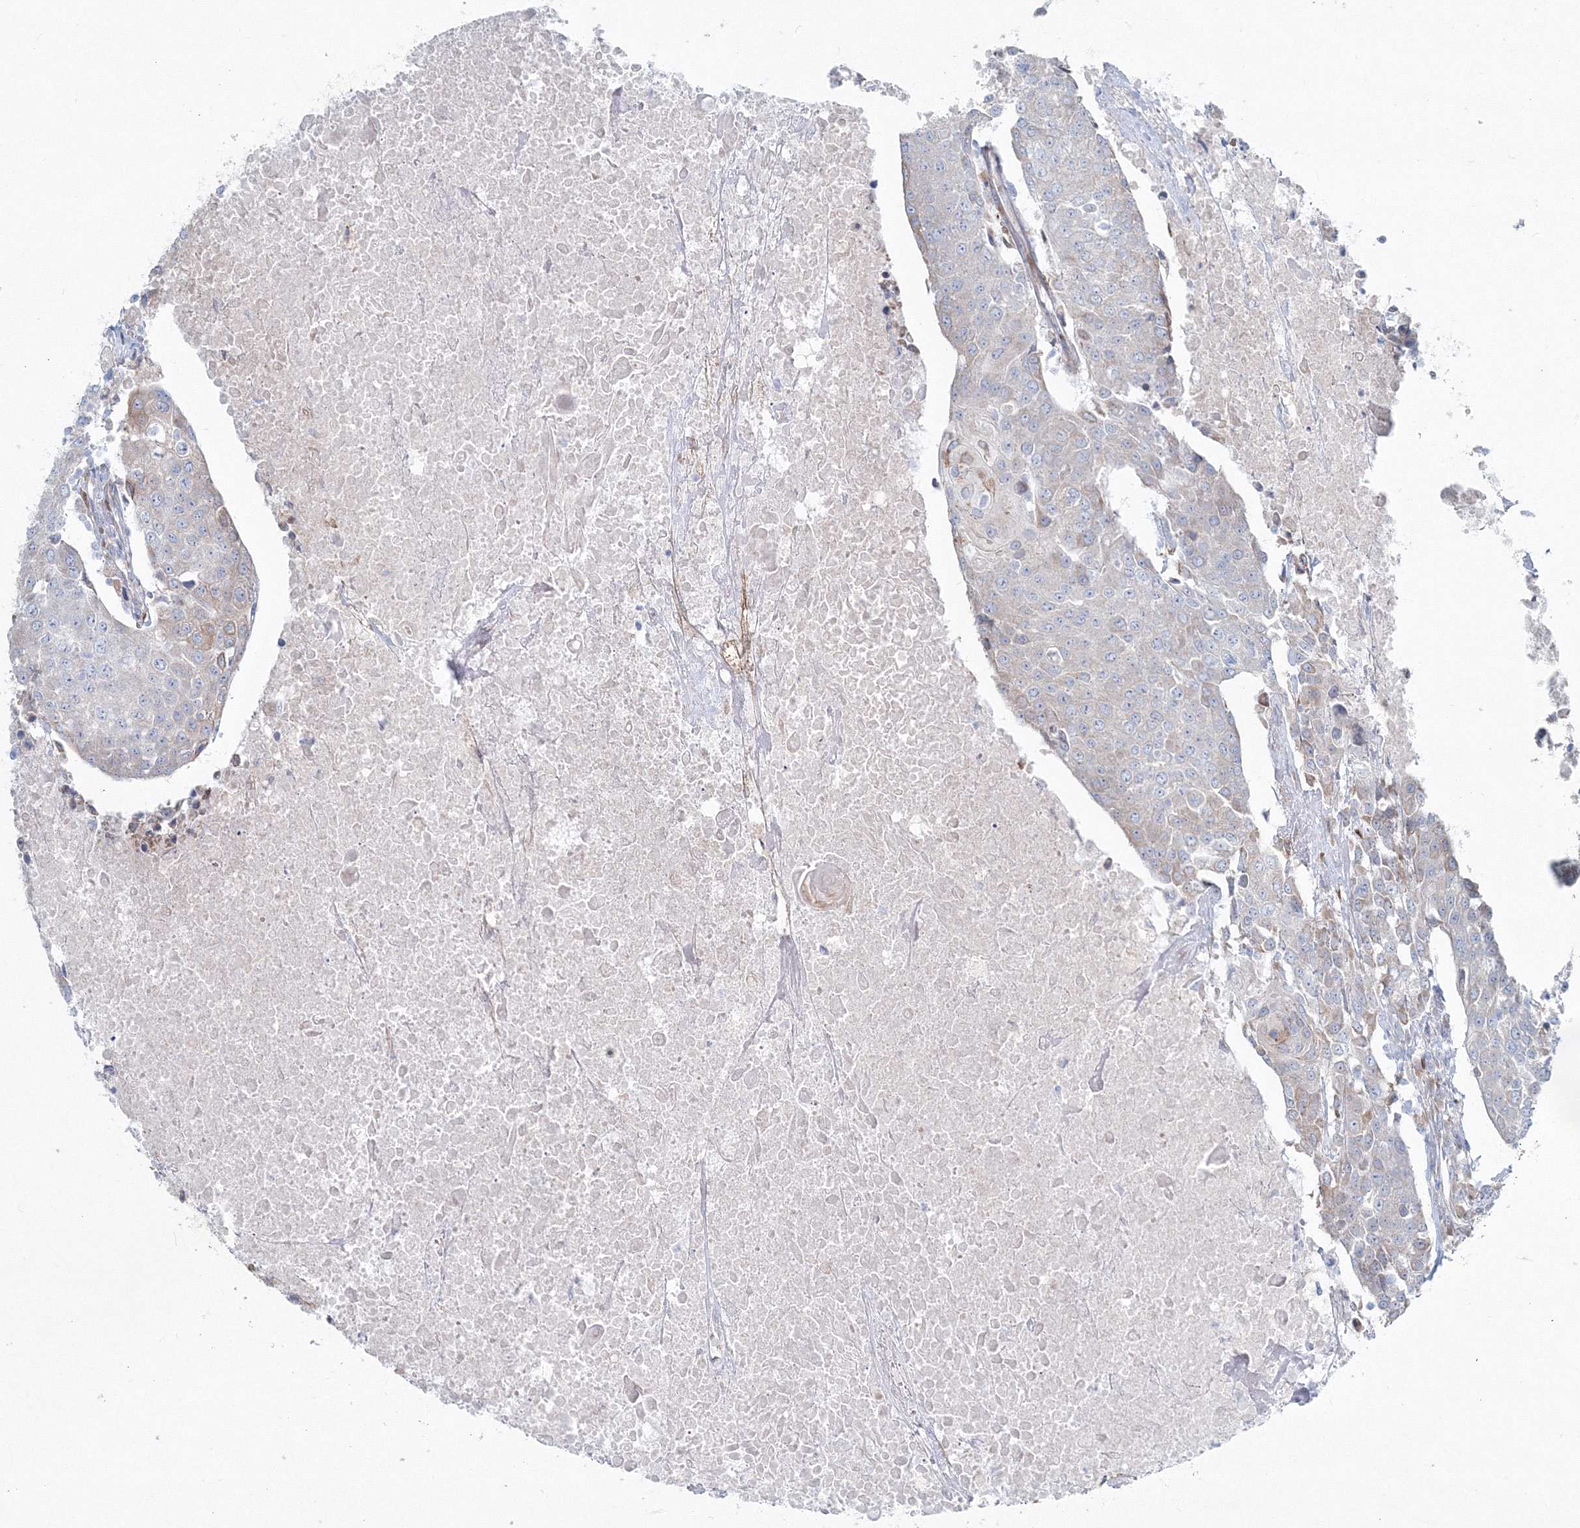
{"staining": {"intensity": "negative", "quantity": "none", "location": "none"}, "tissue": "urothelial cancer", "cell_type": "Tumor cells", "image_type": "cancer", "snomed": [{"axis": "morphology", "description": "Urothelial carcinoma, High grade"}, {"axis": "topography", "description": "Urinary bladder"}], "caption": "An immunohistochemistry micrograph of urothelial carcinoma (high-grade) is shown. There is no staining in tumor cells of urothelial carcinoma (high-grade).", "gene": "RCN1", "patient": {"sex": "female", "age": 85}}